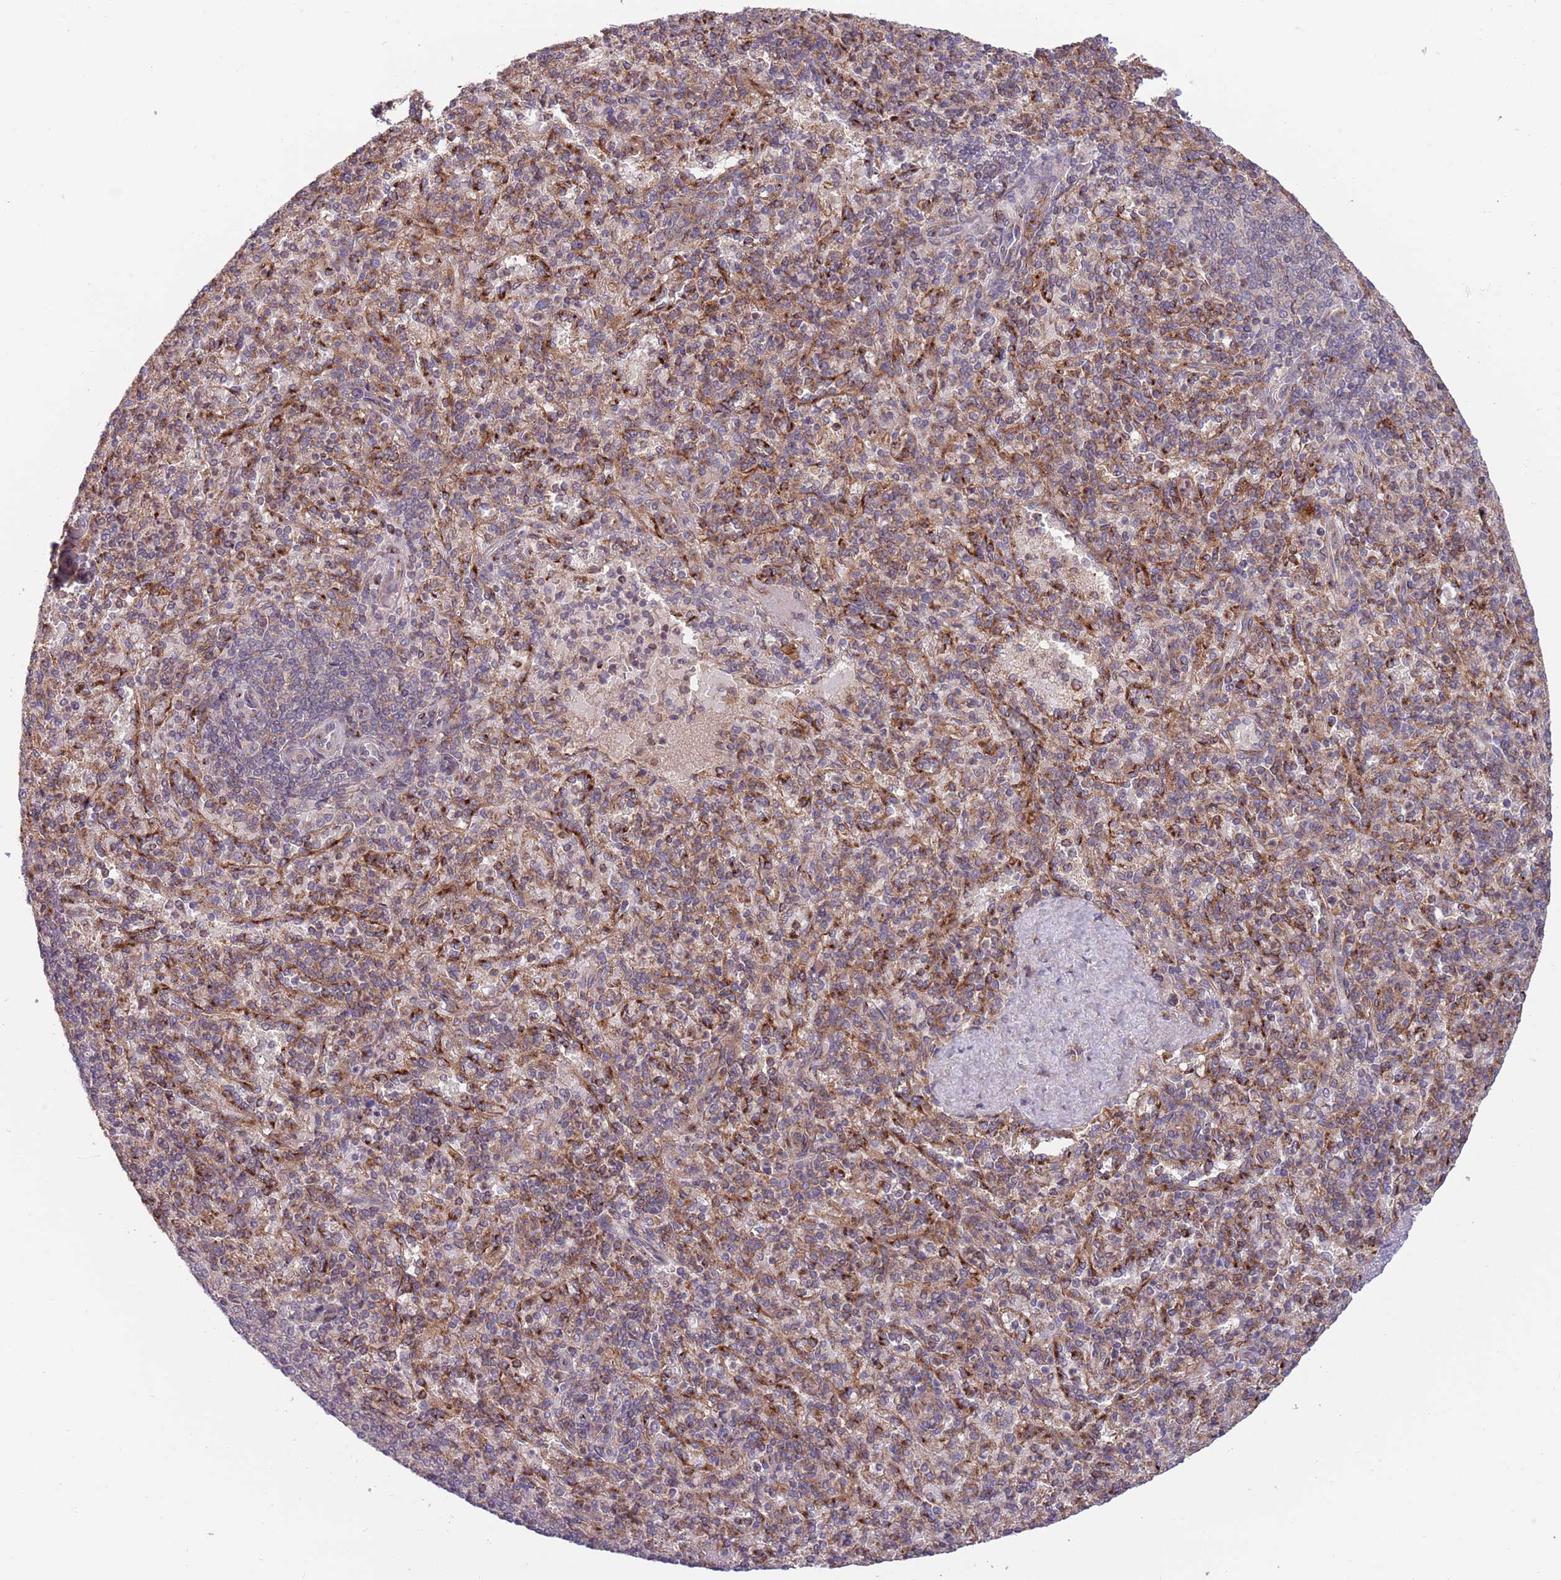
{"staining": {"intensity": "moderate", "quantity": ">75%", "location": "cytoplasmic/membranous"}, "tissue": "spleen", "cell_type": "Cells in red pulp", "image_type": "normal", "snomed": [{"axis": "morphology", "description": "Normal tissue, NOS"}, {"axis": "topography", "description": "Spleen"}], "caption": "Immunohistochemistry micrograph of normal spleen stained for a protein (brown), which demonstrates medium levels of moderate cytoplasmic/membranous expression in approximately >75% of cells in red pulp.", "gene": "BTBD7", "patient": {"sex": "male", "age": 82}}